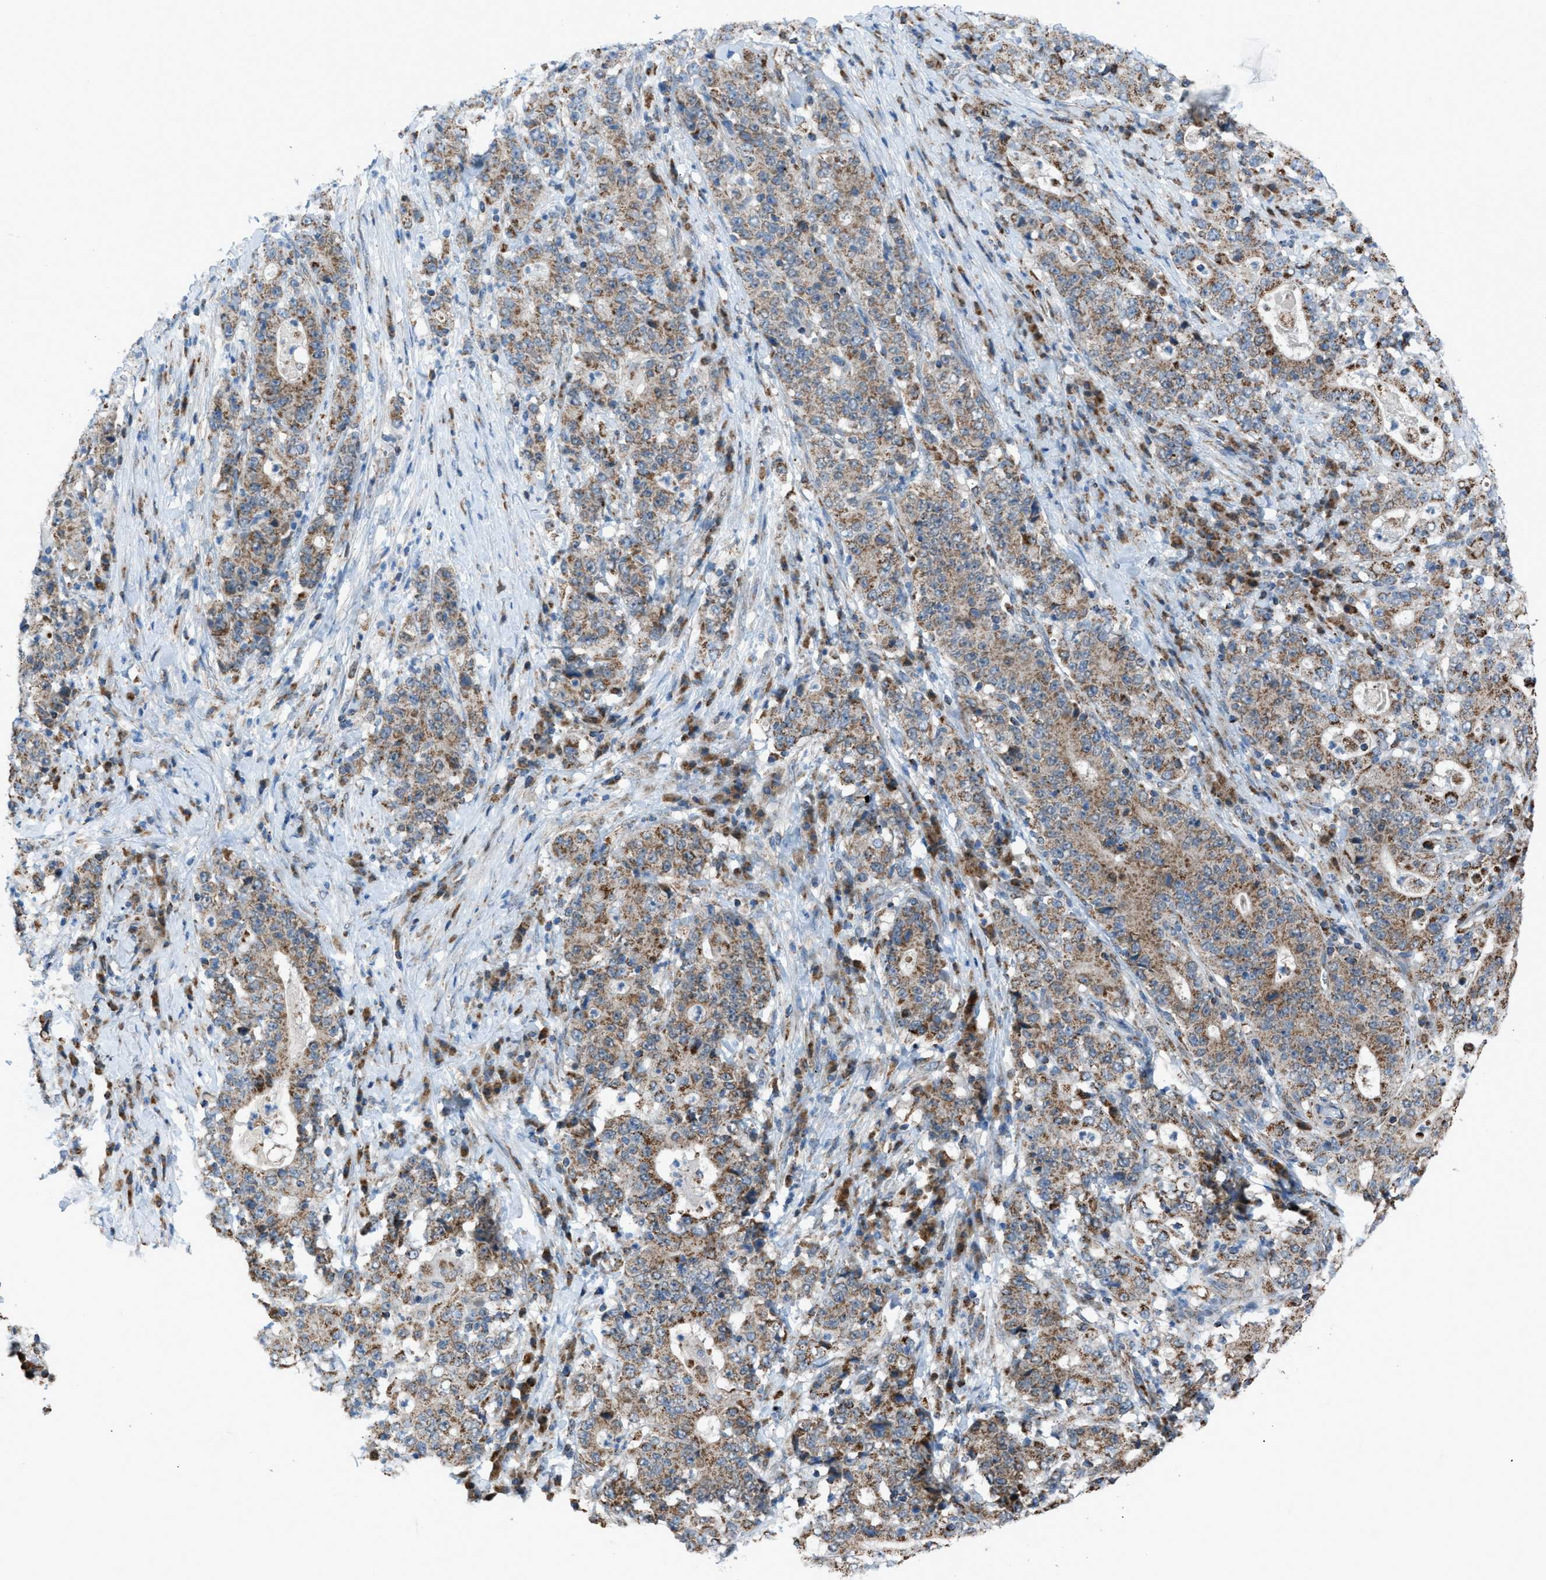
{"staining": {"intensity": "moderate", "quantity": ">75%", "location": "cytoplasmic/membranous"}, "tissue": "stomach cancer", "cell_type": "Tumor cells", "image_type": "cancer", "snomed": [{"axis": "morphology", "description": "Normal tissue, NOS"}, {"axis": "morphology", "description": "Adenocarcinoma, NOS"}, {"axis": "topography", "description": "Stomach, upper"}, {"axis": "topography", "description": "Stomach"}], "caption": "IHC staining of stomach cancer, which reveals medium levels of moderate cytoplasmic/membranous positivity in approximately >75% of tumor cells indicating moderate cytoplasmic/membranous protein positivity. The staining was performed using DAB (3,3'-diaminobenzidine) (brown) for protein detection and nuclei were counterstained in hematoxylin (blue).", "gene": "SRM", "patient": {"sex": "male", "age": 59}}